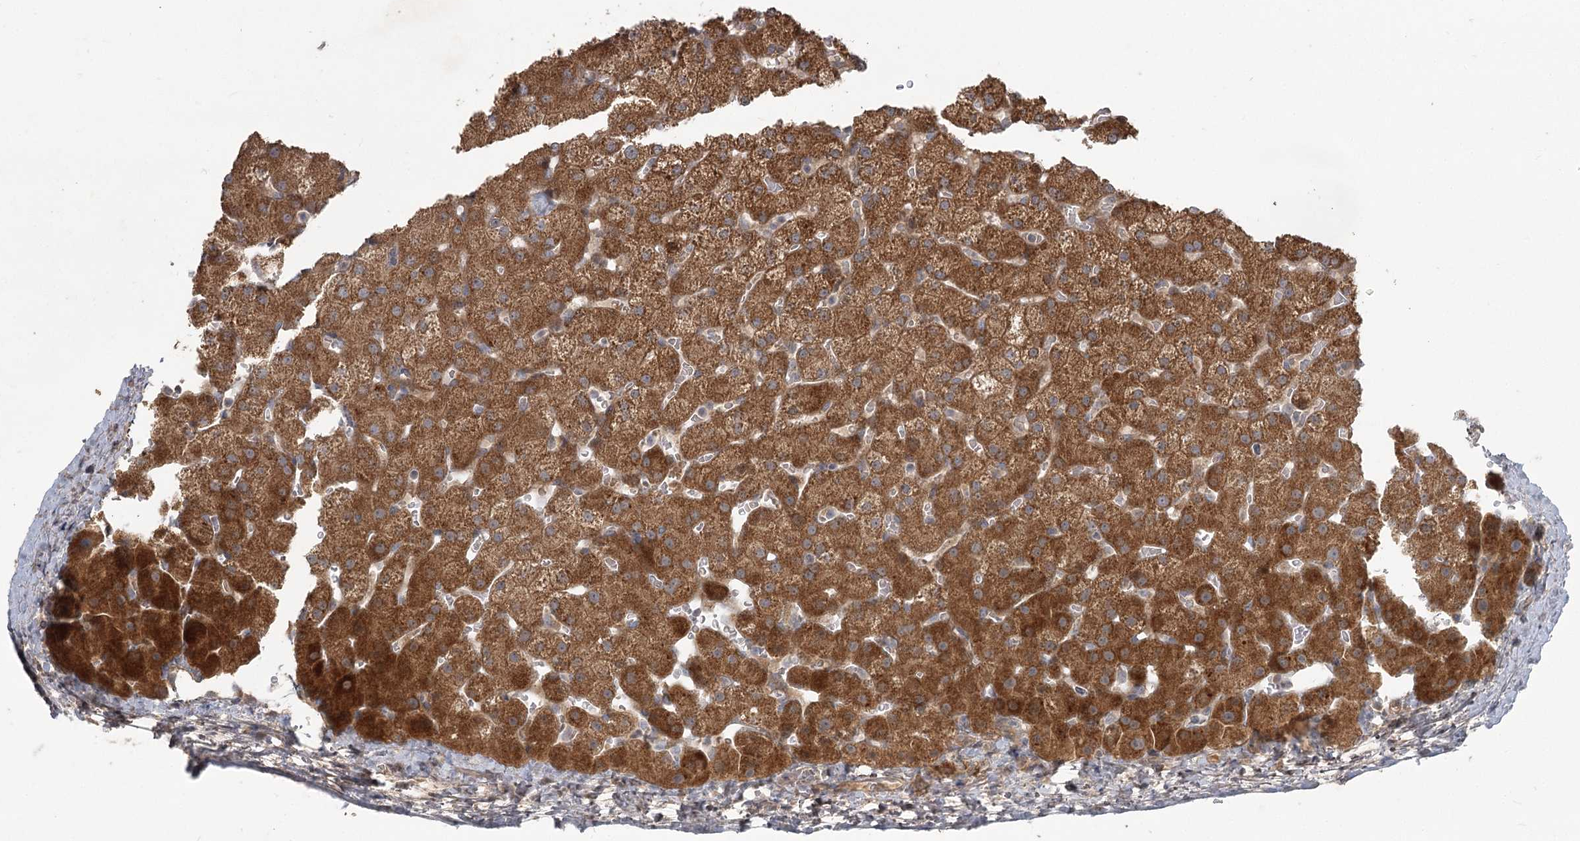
{"staining": {"intensity": "weak", "quantity": ">75%", "location": "cytoplasmic/membranous"}, "tissue": "liver", "cell_type": "Cholangiocytes", "image_type": "normal", "snomed": [{"axis": "morphology", "description": "Normal tissue, NOS"}, {"axis": "topography", "description": "Liver"}], "caption": "Human liver stained for a protein (brown) shows weak cytoplasmic/membranous positive staining in approximately >75% of cholangiocytes.", "gene": "OBSL1", "patient": {"sex": "female", "age": 32}}